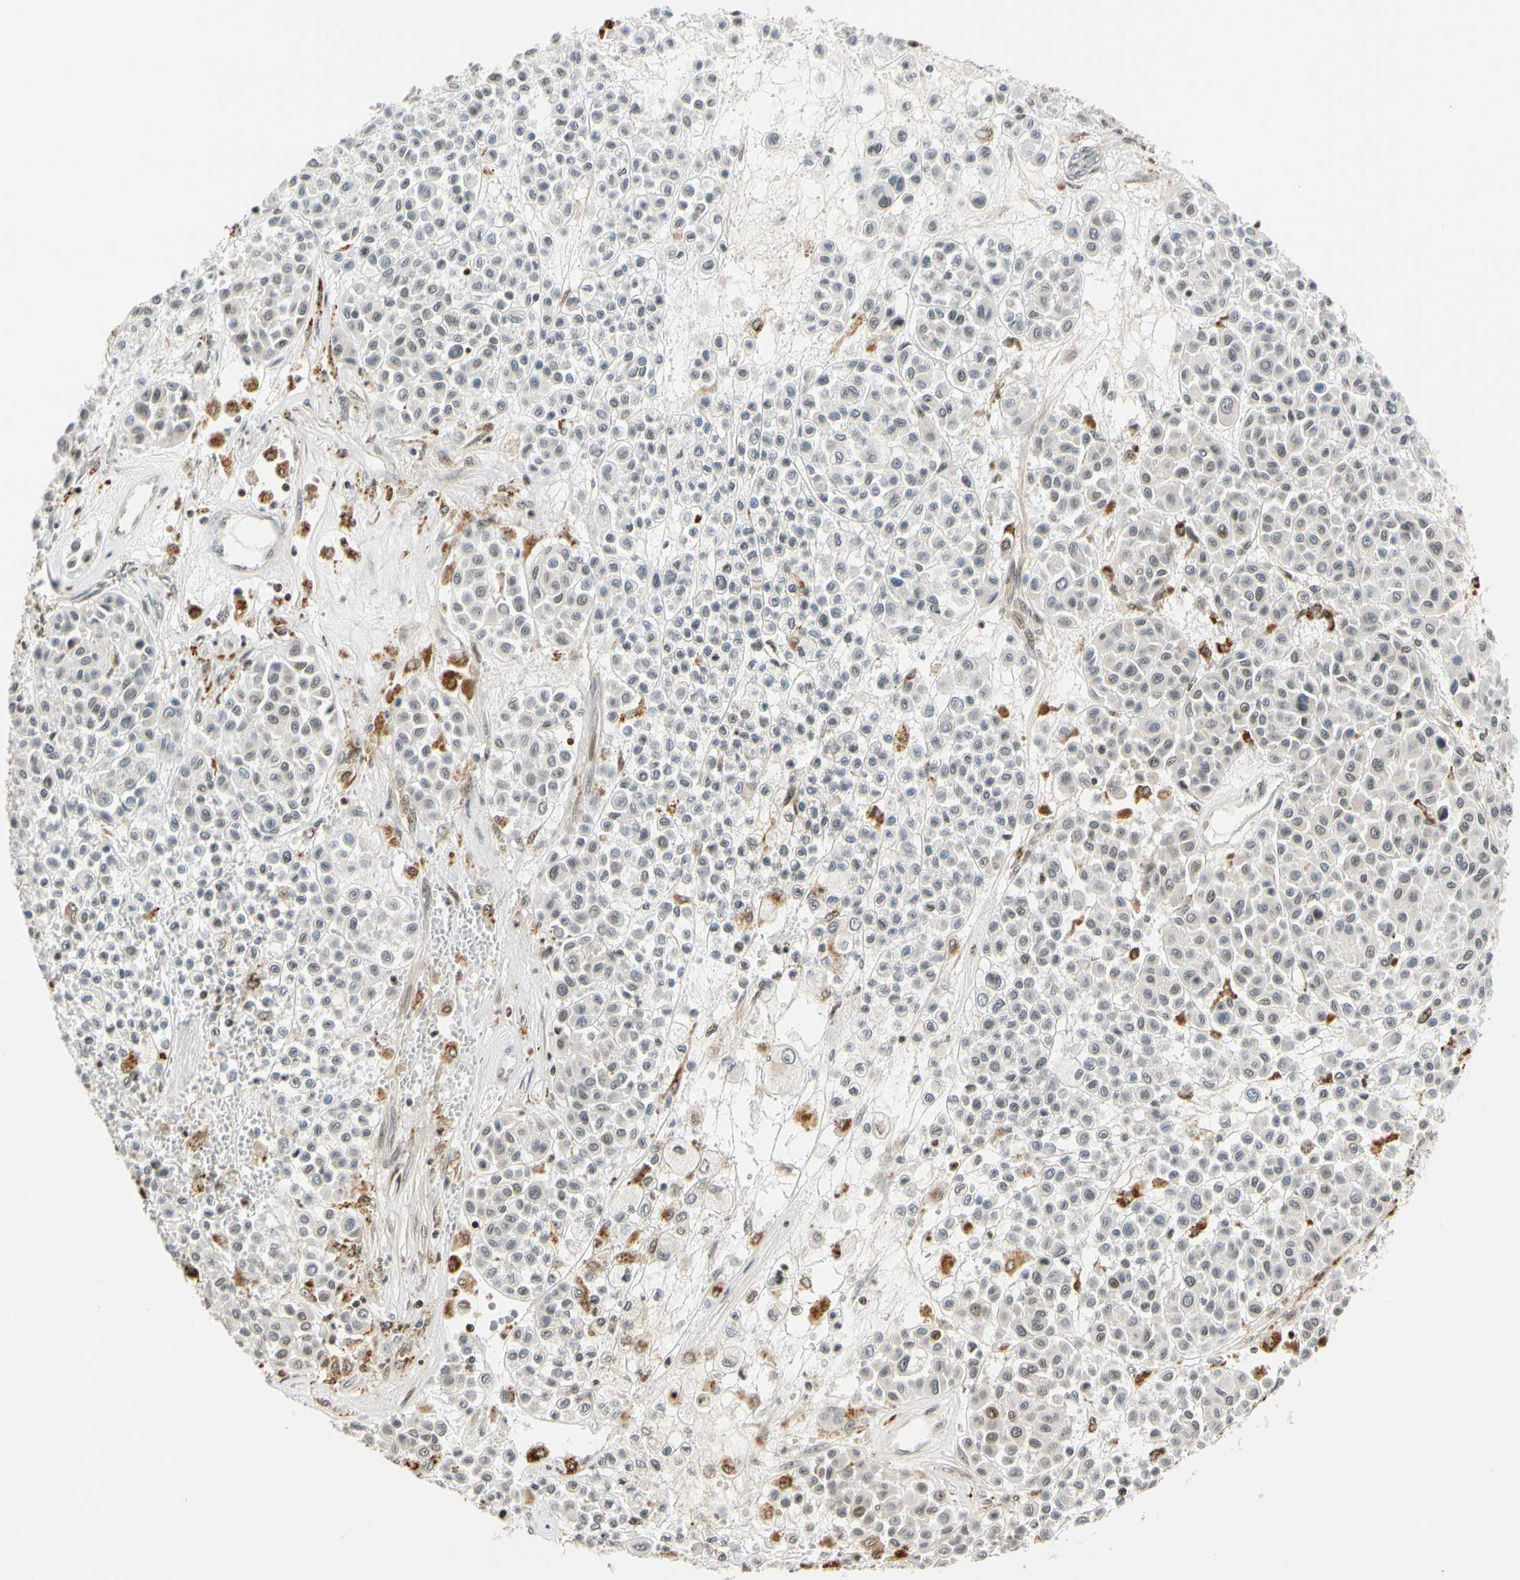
{"staining": {"intensity": "negative", "quantity": "none", "location": "none"}, "tissue": "melanoma", "cell_type": "Tumor cells", "image_type": "cancer", "snomed": [{"axis": "morphology", "description": "Malignant melanoma, Metastatic site"}, {"axis": "topography", "description": "Soft tissue"}], "caption": "Tumor cells are negative for protein expression in human malignant melanoma (metastatic site). (Stains: DAB immunohistochemistry with hematoxylin counter stain, Microscopy: brightfield microscopy at high magnification).", "gene": "CDK7", "patient": {"sex": "male", "age": 41}}